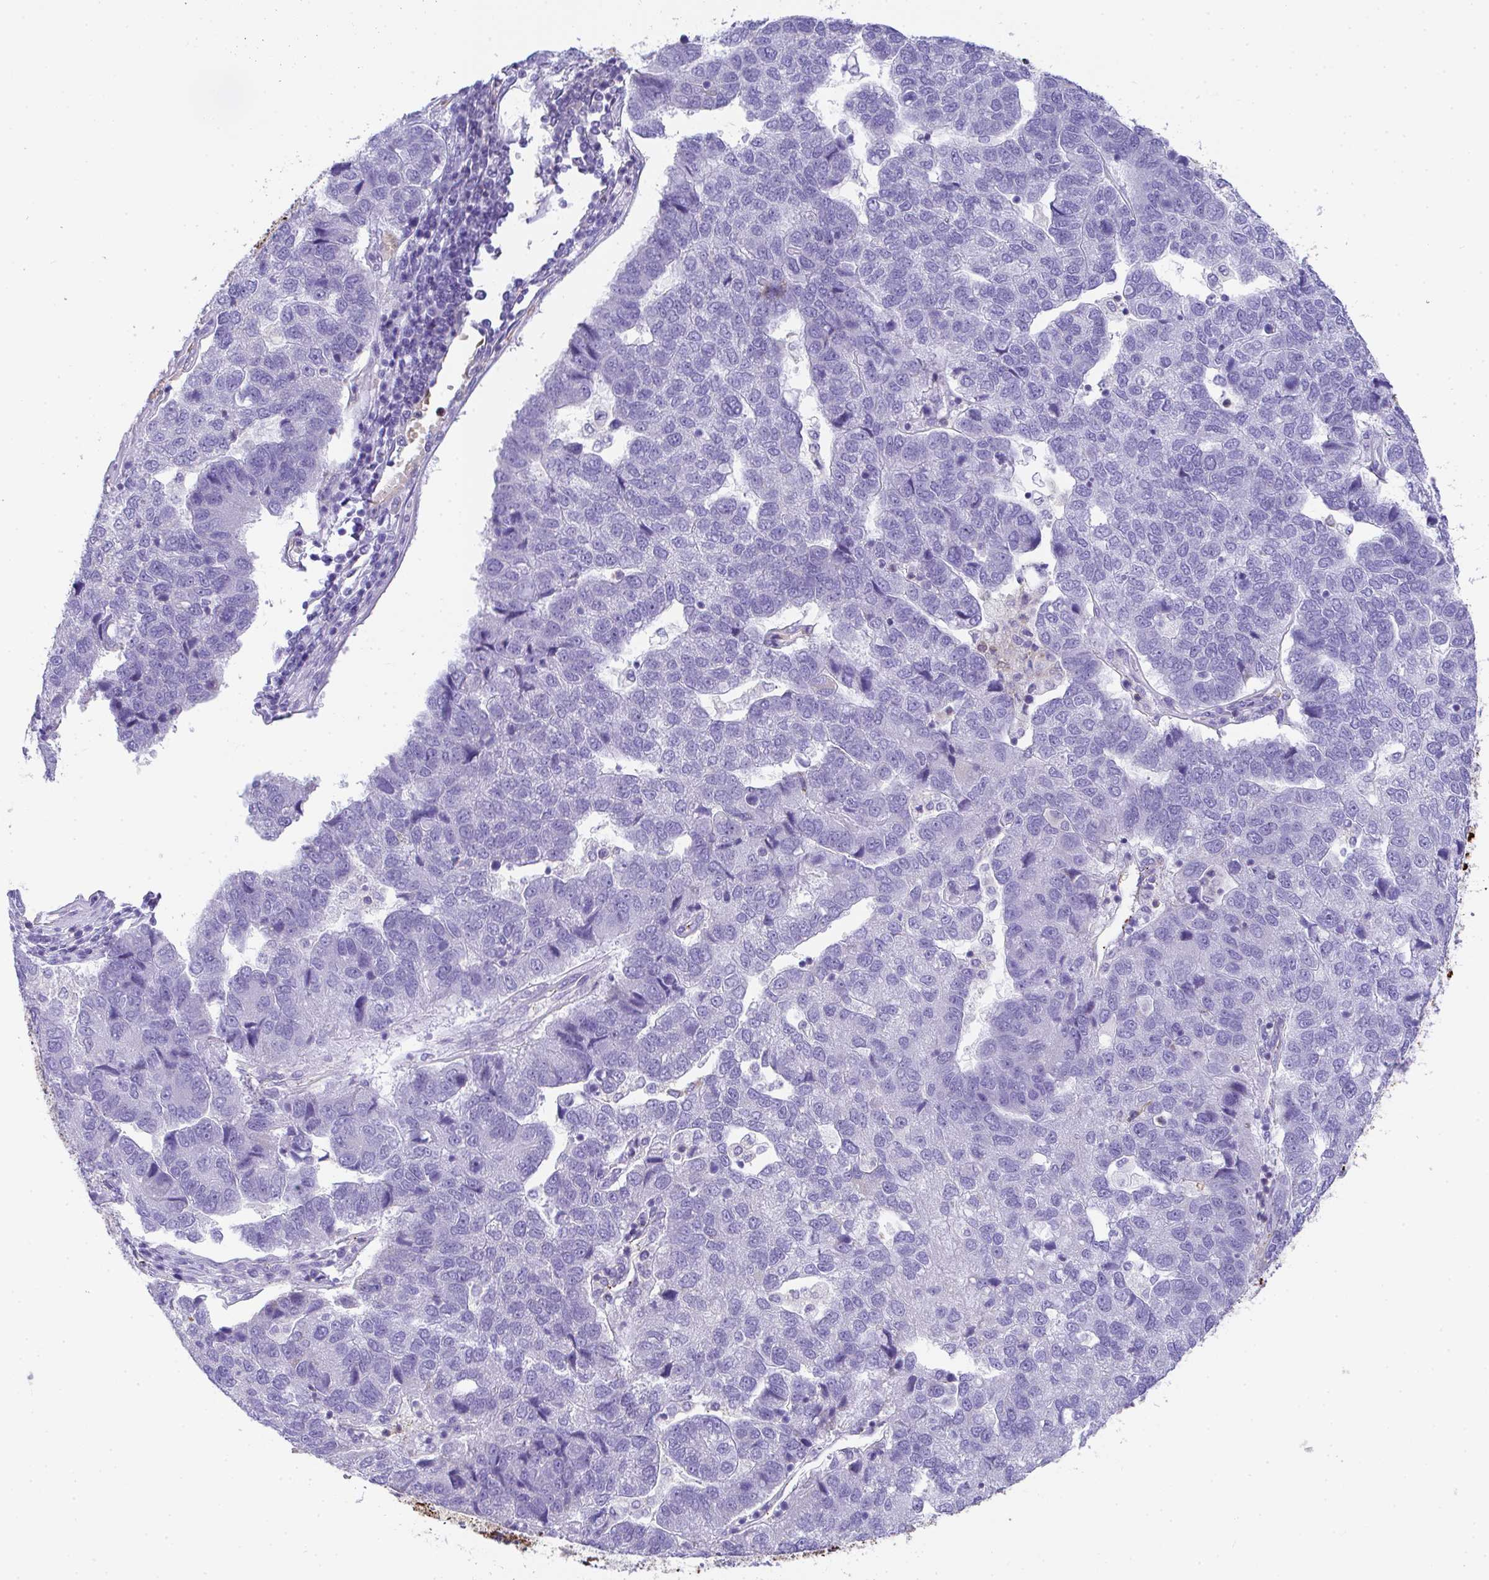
{"staining": {"intensity": "negative", "quantity": "none", "location": "none"}, "tissue": "pancreatic cancer", "cell_type": "Tumor cells", "image_type": "cancer", "snomed": [{"axis": "morphology", "description": "Adenocarcinoma, NOS"}, {"axis": "topography", "description": "Pancreas"}], "caption": "This image is of adenocarcinoma (pancreatic) stained with immunohistochemistry to label a protein in brown with the nuclei are counter-stained blue. There is no positivity in tumor cells.", "gene": "TNFAIP8", "patient": {"sex": "female", "age": 61}}